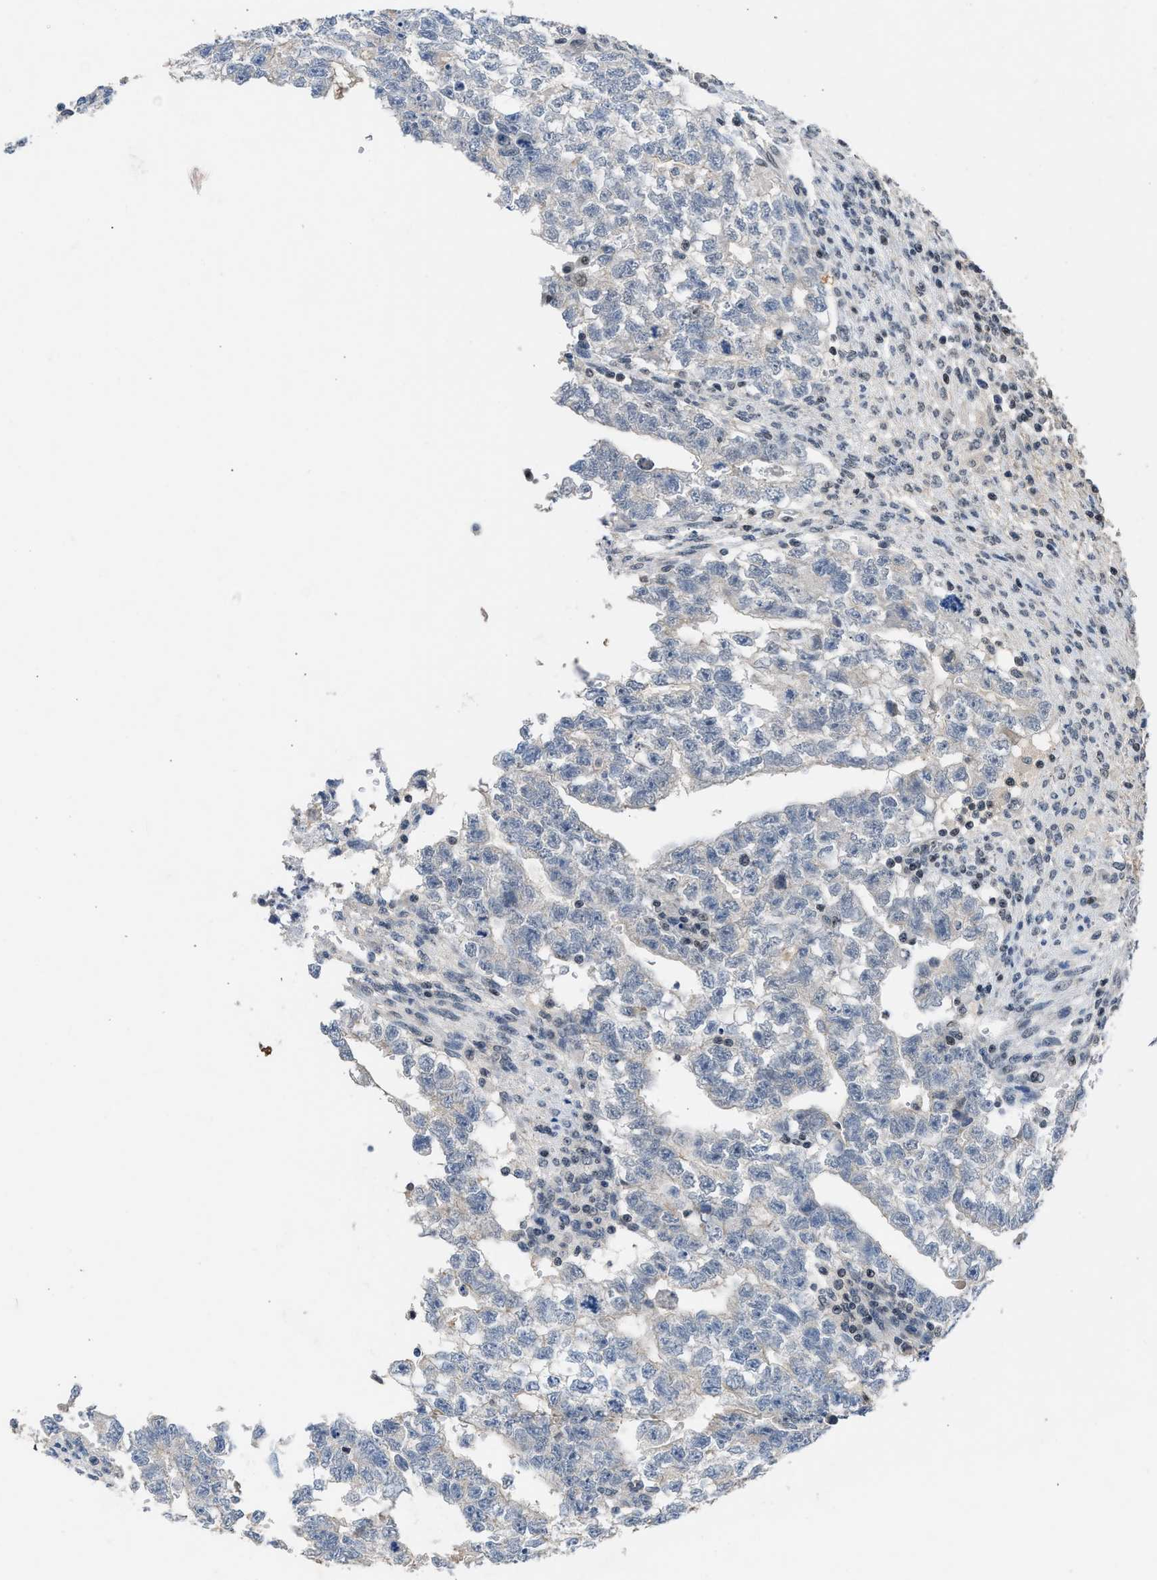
{"staining": {"intensity": "negative", "quantity": "none", "location": "none"}, "tissue": "testis cancer", "cell_type": "Tumor cells", "image_type": "cancer", "snomed": [{"axis": "morphology", "description": "Seminoma, NOS"}, {"axis": "morphology", "description": "Carcinoma, Embryonal, NOS"}, {"axis": "topography", "description": "Testis"}], "caption": "Immunohistochemistry micrograph of human embryonal carcinoma (testis) stained for a protein (brown), which exhibits no staining in tumor cells.", "gene": "TERF2IP", "patient": {"sex": "male", "age": 38}}